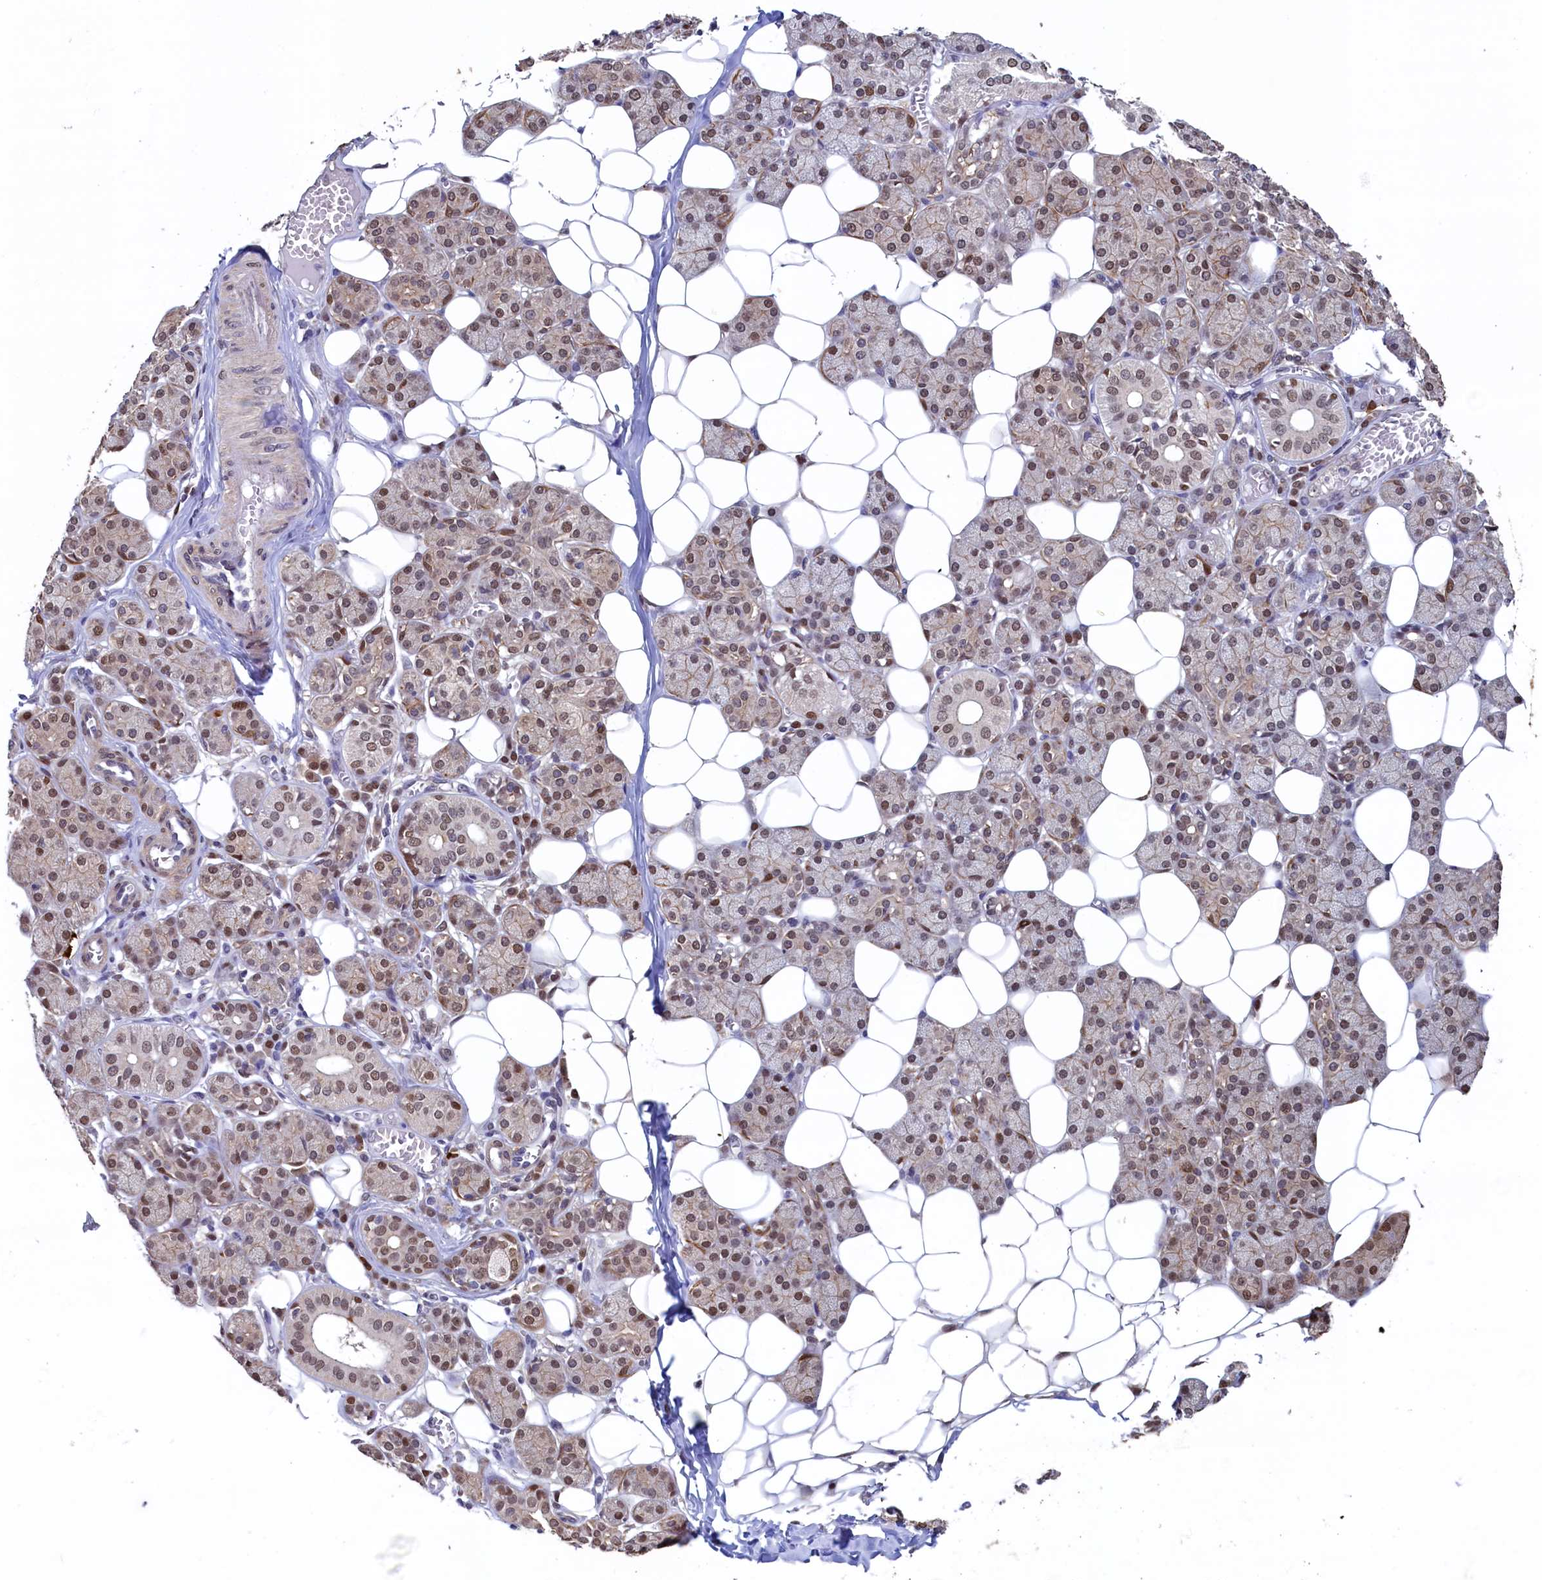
{"staining": {"intensity": "moderate", "quantity": "25%-75%", "location": "cytoplasmic/membranous,nuclear"}, "tissue": "salivary gland", "cell_type": "Glandular cells", "image_type": "normal", "snomed": [{"axis": "morphology", "description": "Normal tissue, NOS"}, {"axis": "topography", "description": "Salivary gland"}], "caption": "Brown immunohistochemical staining in normal salivary gland displays moderate cytoplasmic/membranous,nuclear positivity in about 25%-75% of glandular cells. (IHC, brightfield microscopy, high magnification).", "gene": "AHCY", "patient": {"sex": "female", "age": 33}}